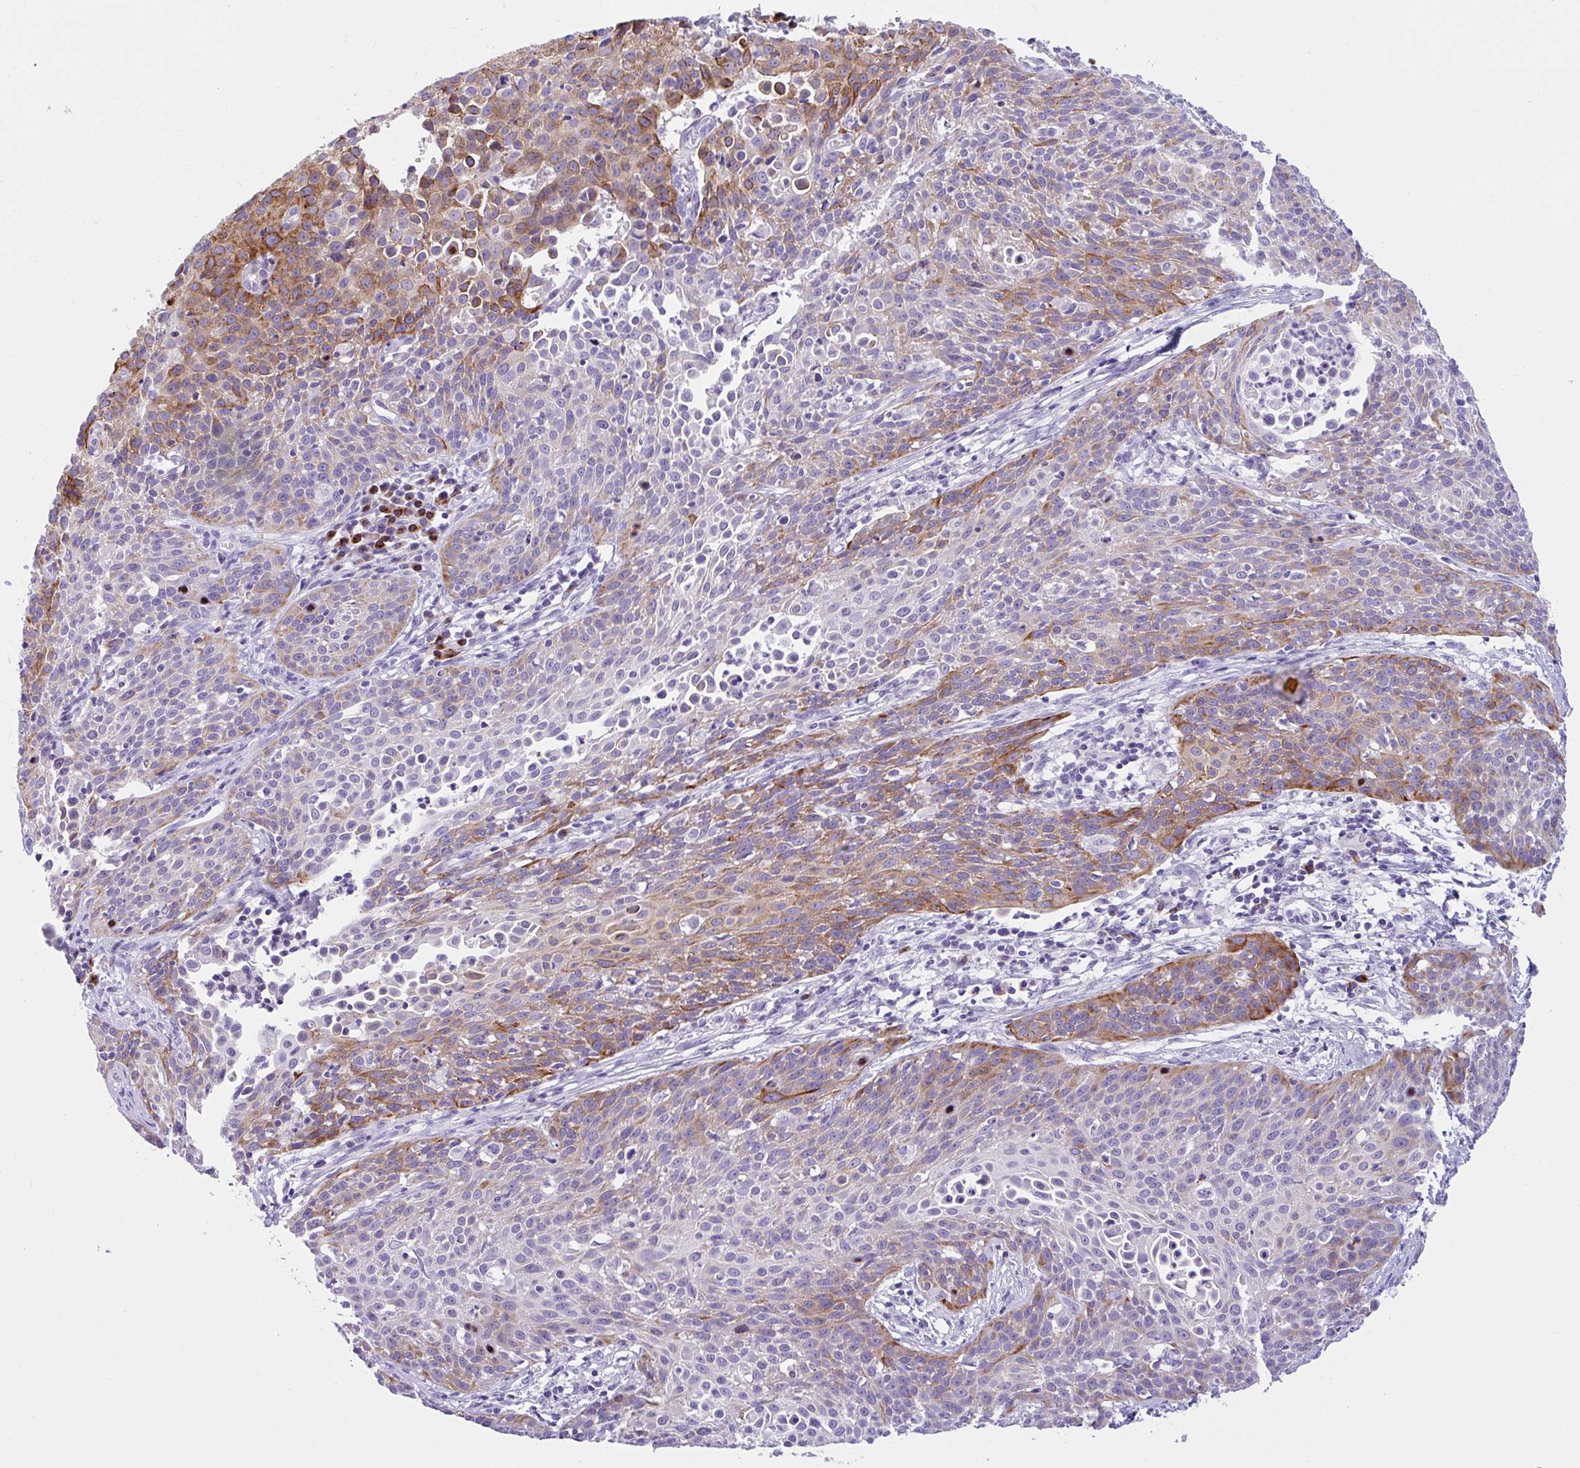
{"staining": {"intensity": "moderate", "quantity": "25%-75%", "location": "cytoplasmic/membranous"}, "tissue": "cervical cancer", "cell_type": "Tumor cells", "image_type": "cancer", "snomed": [{"axis": "morphology", "description": "Squamous cell carcinoma, NOS"}, {"axis": "topography", "description": "Cervix"}], "caption": "Tumor cells exhibit medium levels of moderate cytoplasmic/membranous staining in approximately 25%-75% of cells in human cervical cancer (squamous cell carcinoma).", "gene": "FBXL20", "patient": {"sex": "female", "age": 38}}